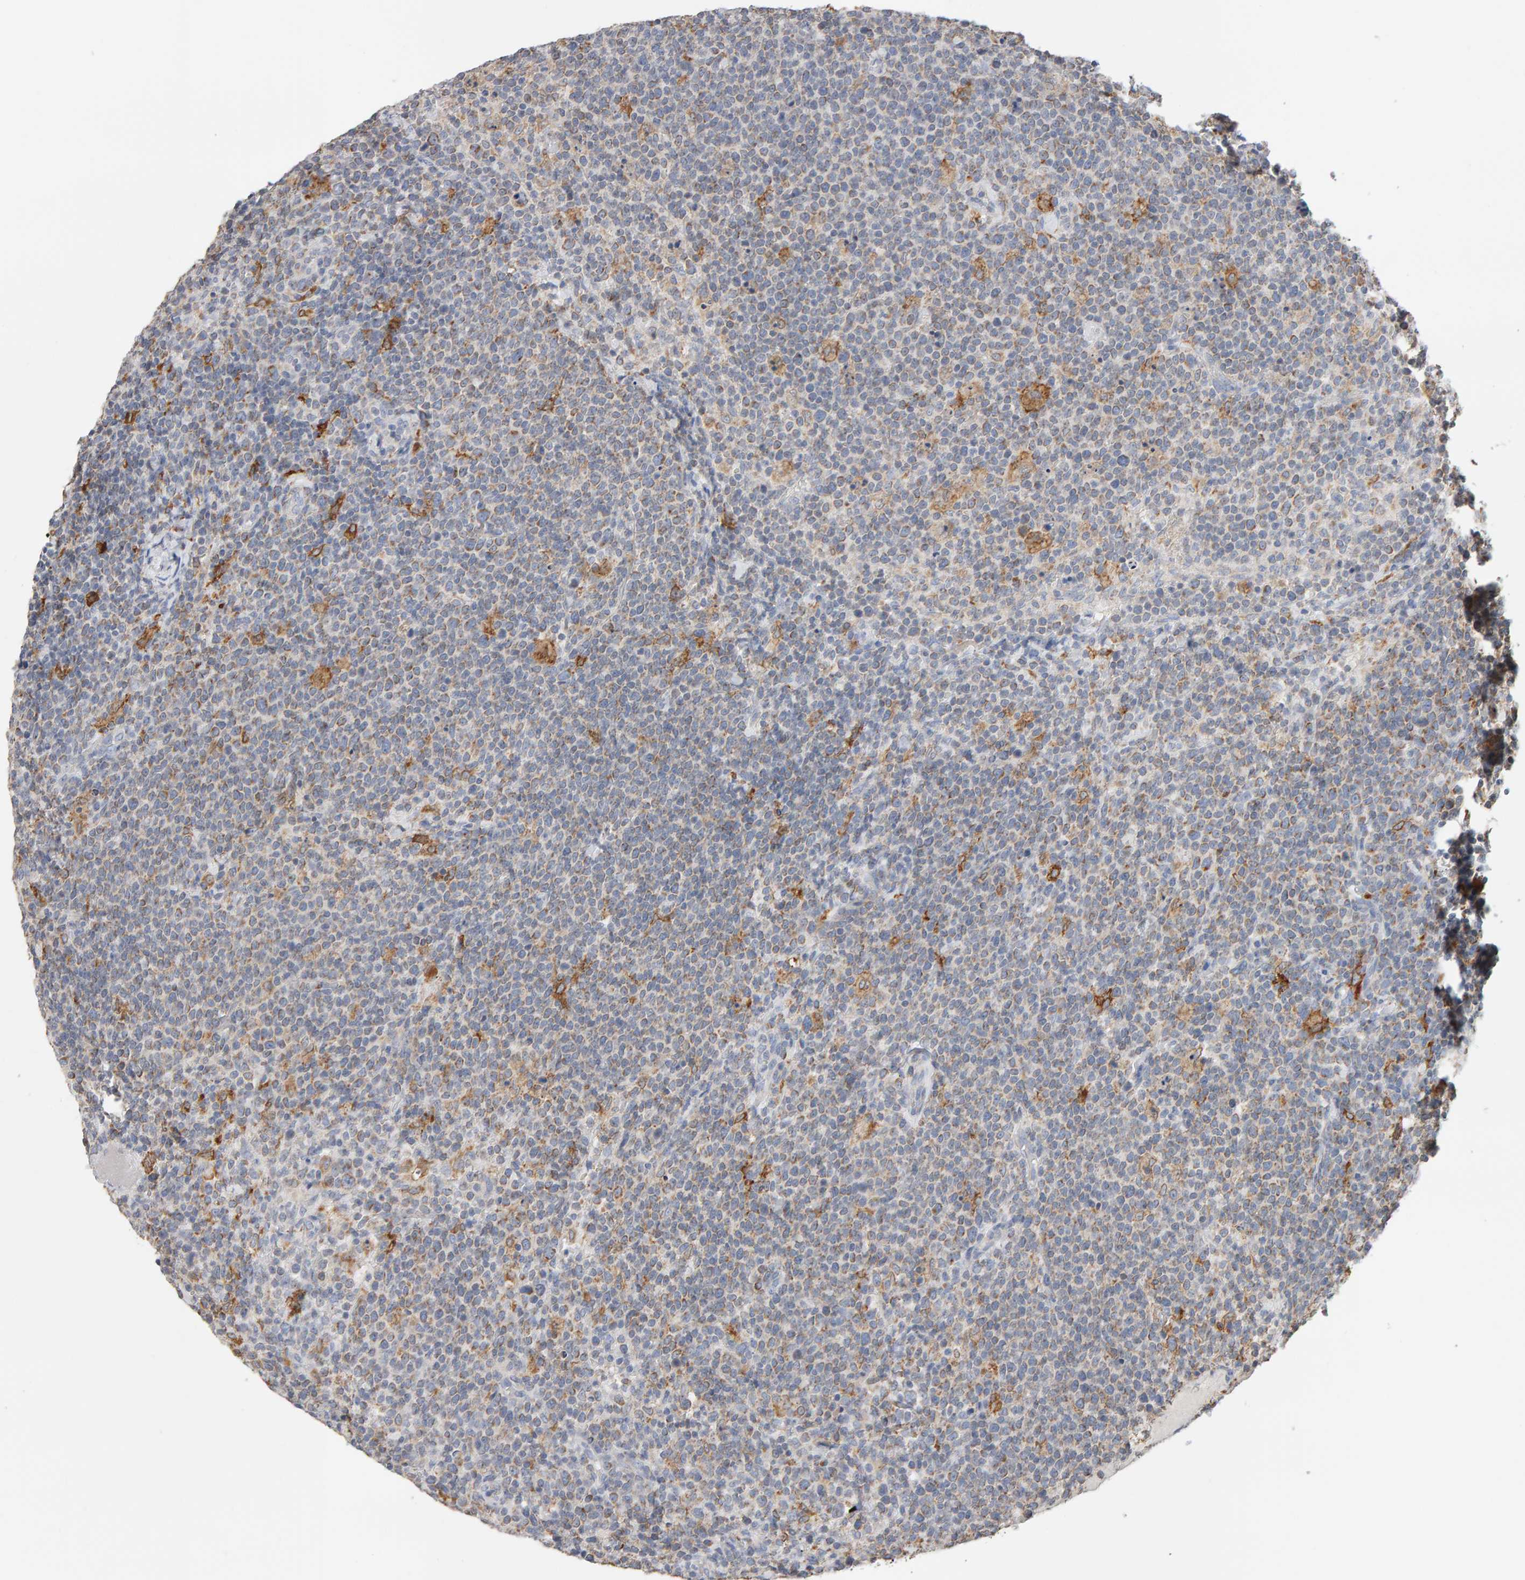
{"staining": {"intensity": "weak", "quantity": ">75%", "location": "cytoplasmic/membranous"}, "tissue": "lymphoma", "cell_type": "Tumor cells", "image_type": "cancer", "snomed": [{"axis": "morphology", "description": "Malignant lymphoma, non-Hodgkin's type, High grade"}, {"axis": "topography", "description": "Lymph node"}], "caption": "Immunohistochemical staining of human lymphoma reveals low levels of weak cytoplasmic/membranous expression in about >75% of tumor cells. (brown staining indicates protein expression, while blue staining denotes nuclei).", "gene": "SGPL1", "patient": {"sex": "male", "age": 61}}